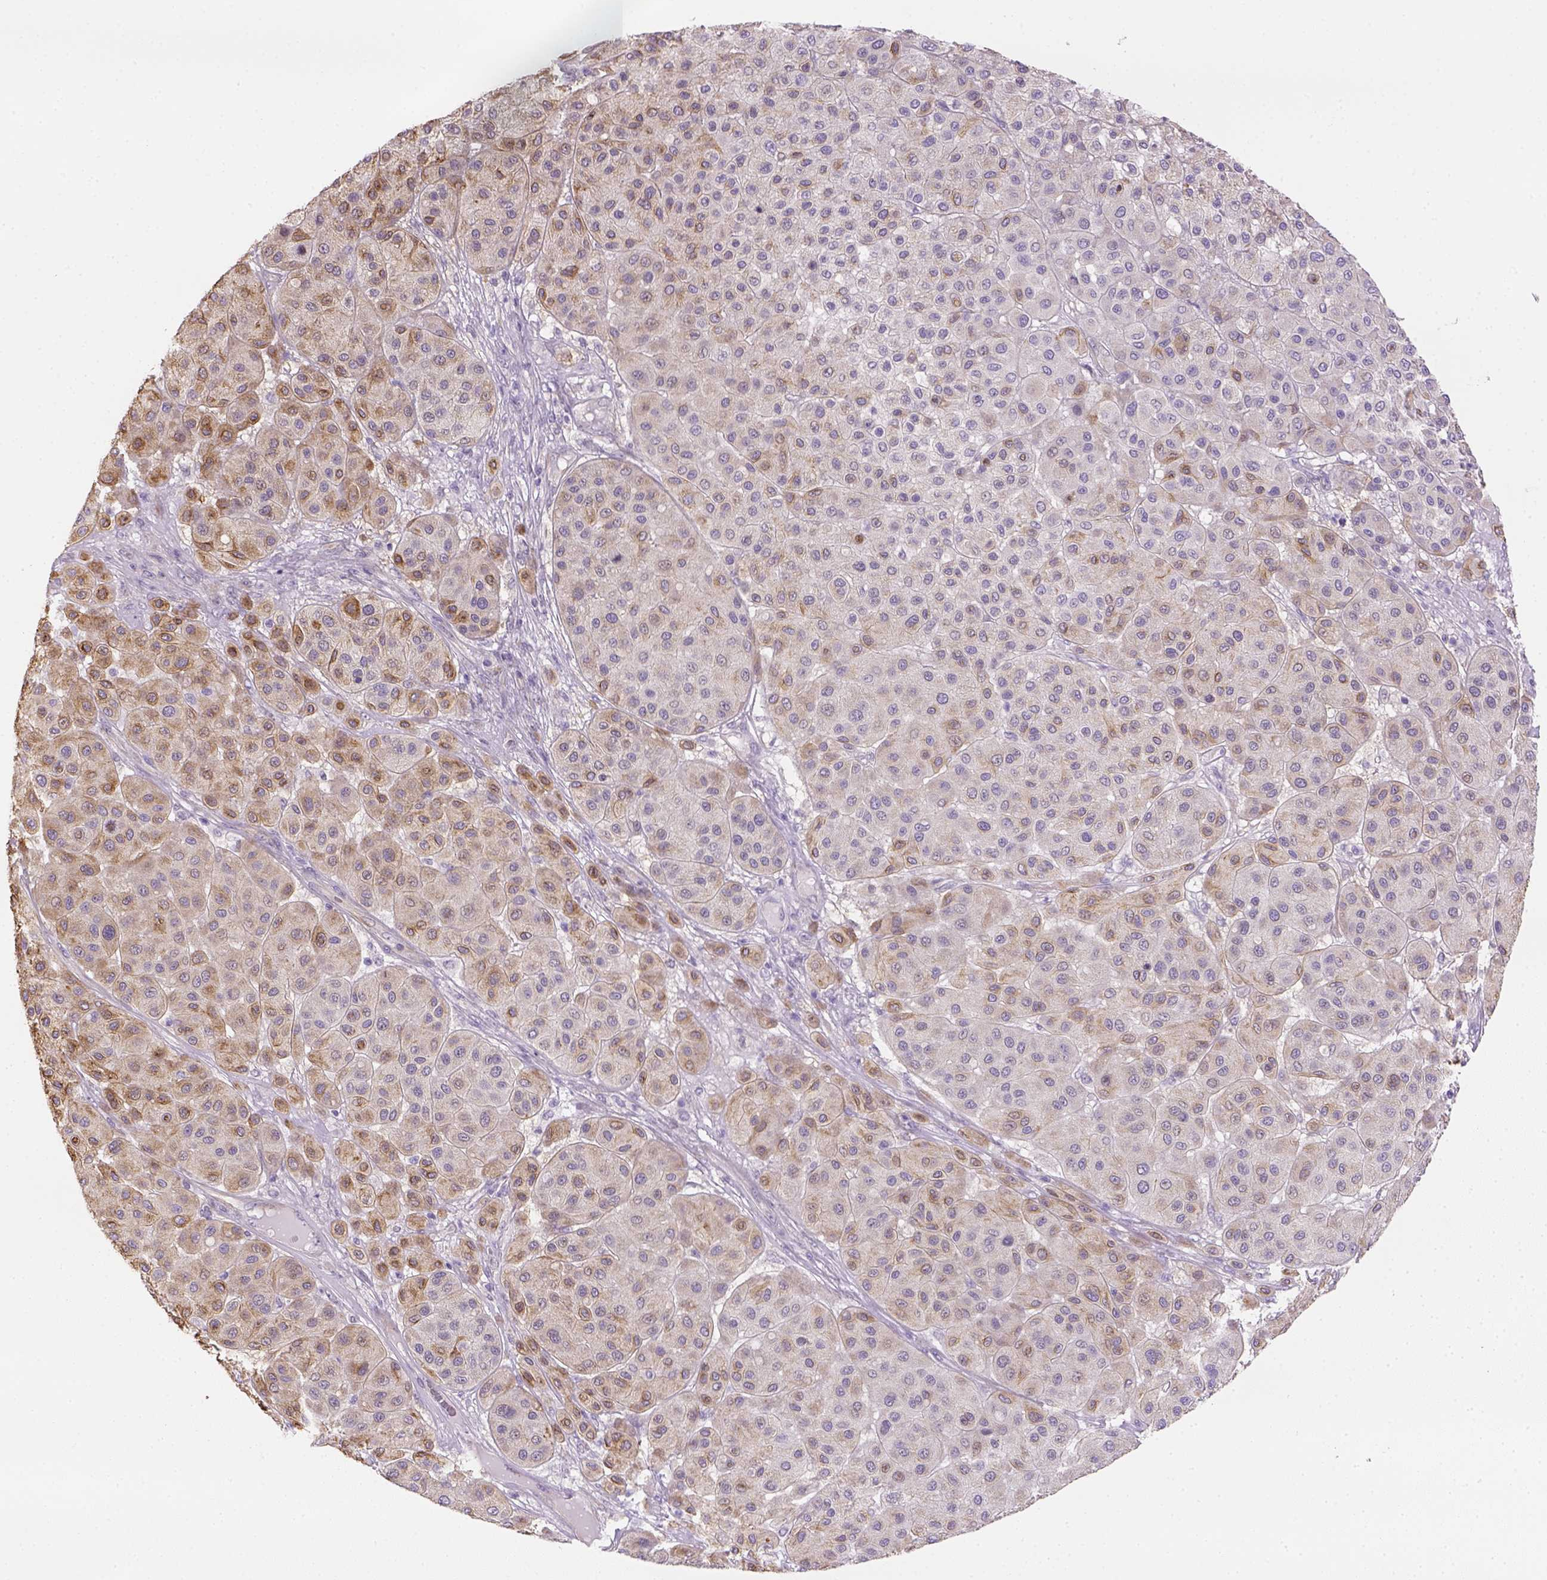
{"staining": {"intensity": "moderate", "quantity": "<25%", "location": "cytoplasmic/membranous"}, "tissue": "melanoma", "cell_type": "Tumor cells", "image_type": "cancer", "snomed": [{"axis": "morphology", "description": "Malignant melanoma, Metastatic site"}, {"axis": "topography", "description": "Smooth muscle"}], "caption": "Immunohistochemistry histopathology image of neoplastic tissue: malignant melanoma (metastatic site) stained using immunohistochemistry demonstrates low levels of moderate protein expression localized specifically in the cytoplasmic/membranous of tumor cells, appearing as a cytoplasmic/membranous brown color.", "gene": "CACNB1", "patient": {"sex": "male", "age": 41}}